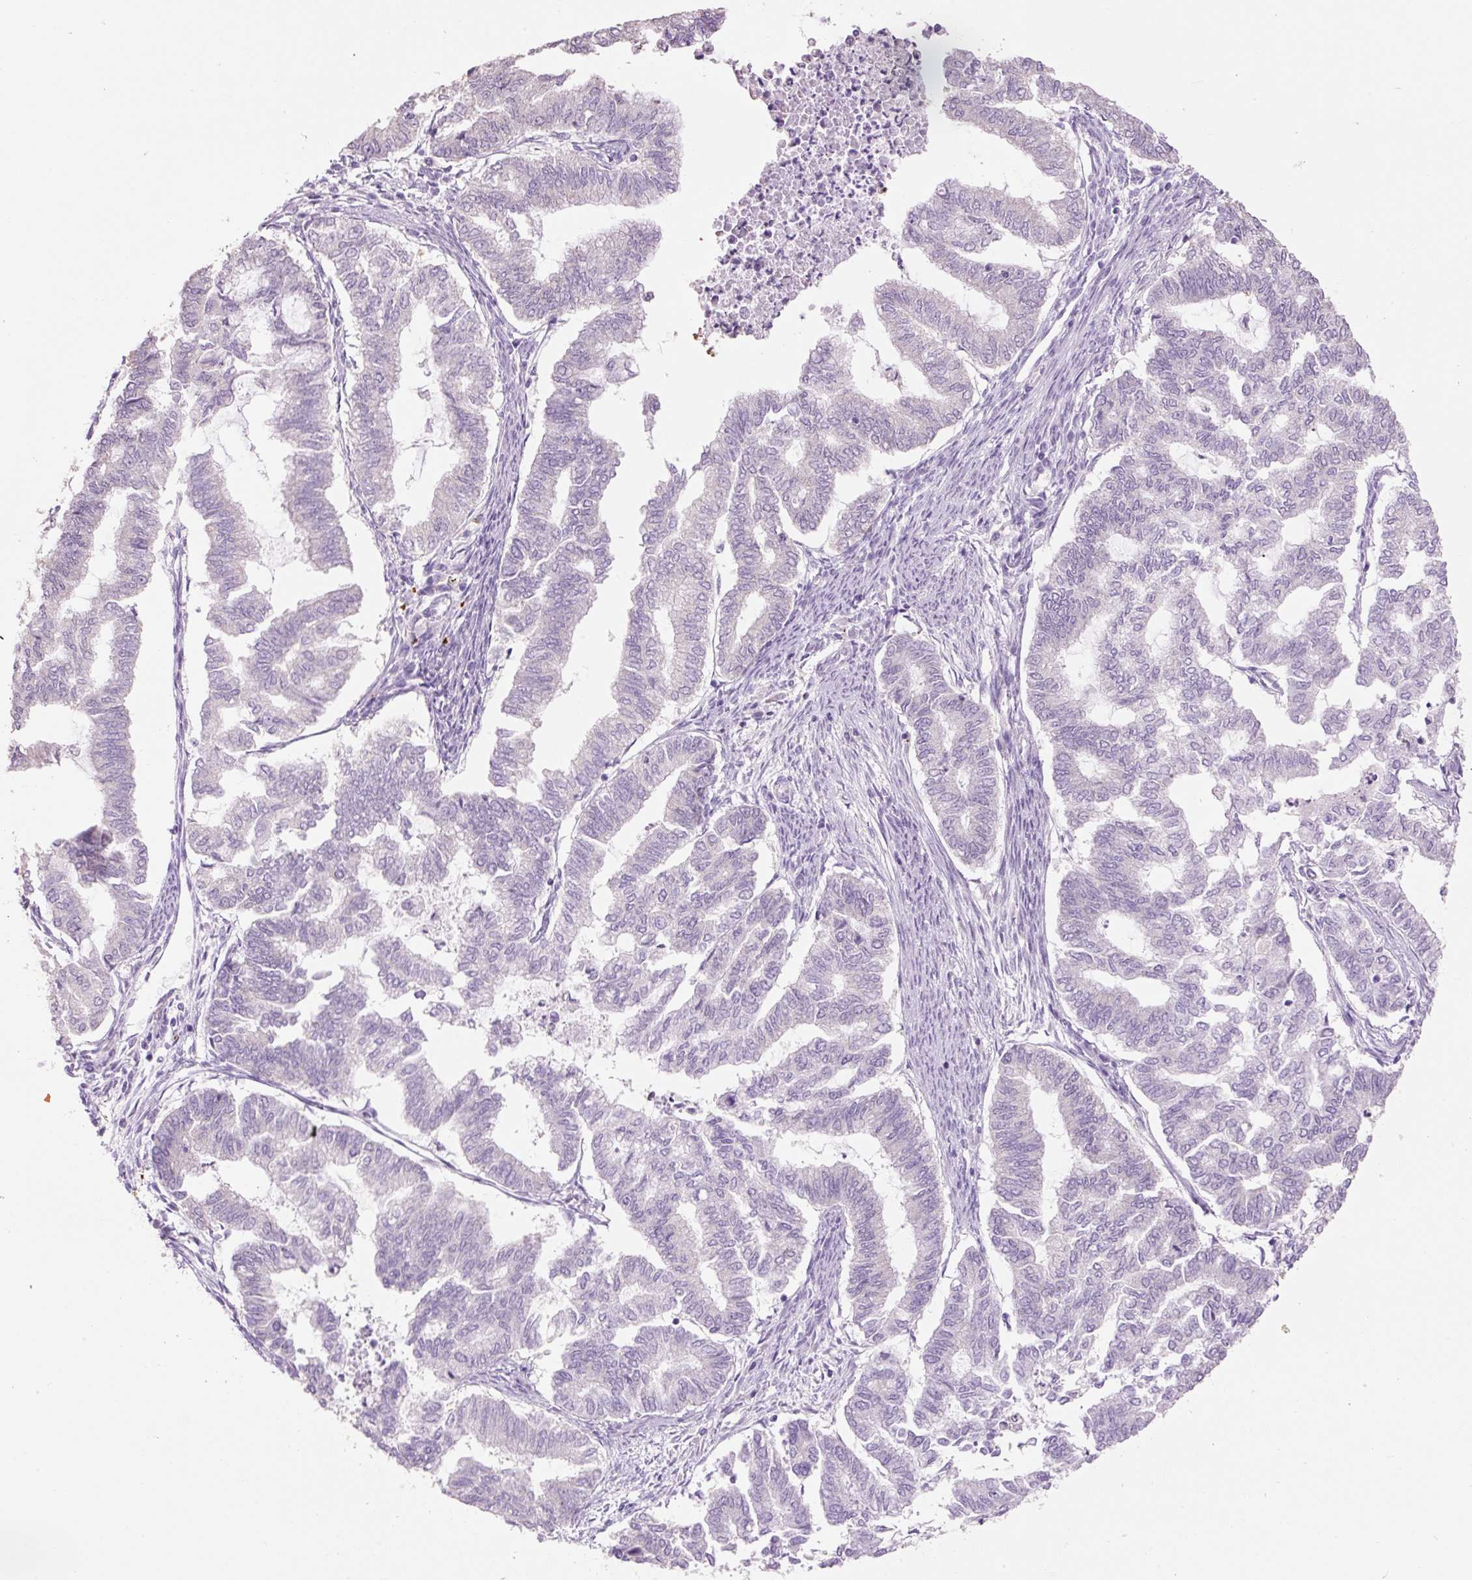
{"staining": {"intensity": "negative", "quantity": "none", "location": "none"}, "tissue": "endometrial cancer", "cell_type": "Tumor cells", "image_type": "cancer", "snomed": [{"axis": "morphology", "description": "Adenocarcinoma, NOS"}, {"axis": "topography", "description": "Endometrium"}], "caption": "Immunohistochemistry (IHC) of endometrial cancer exhibits no positivity in tumor cells.", "gene": "HAX1", "patient": {"sex": "female", "age": 79}}